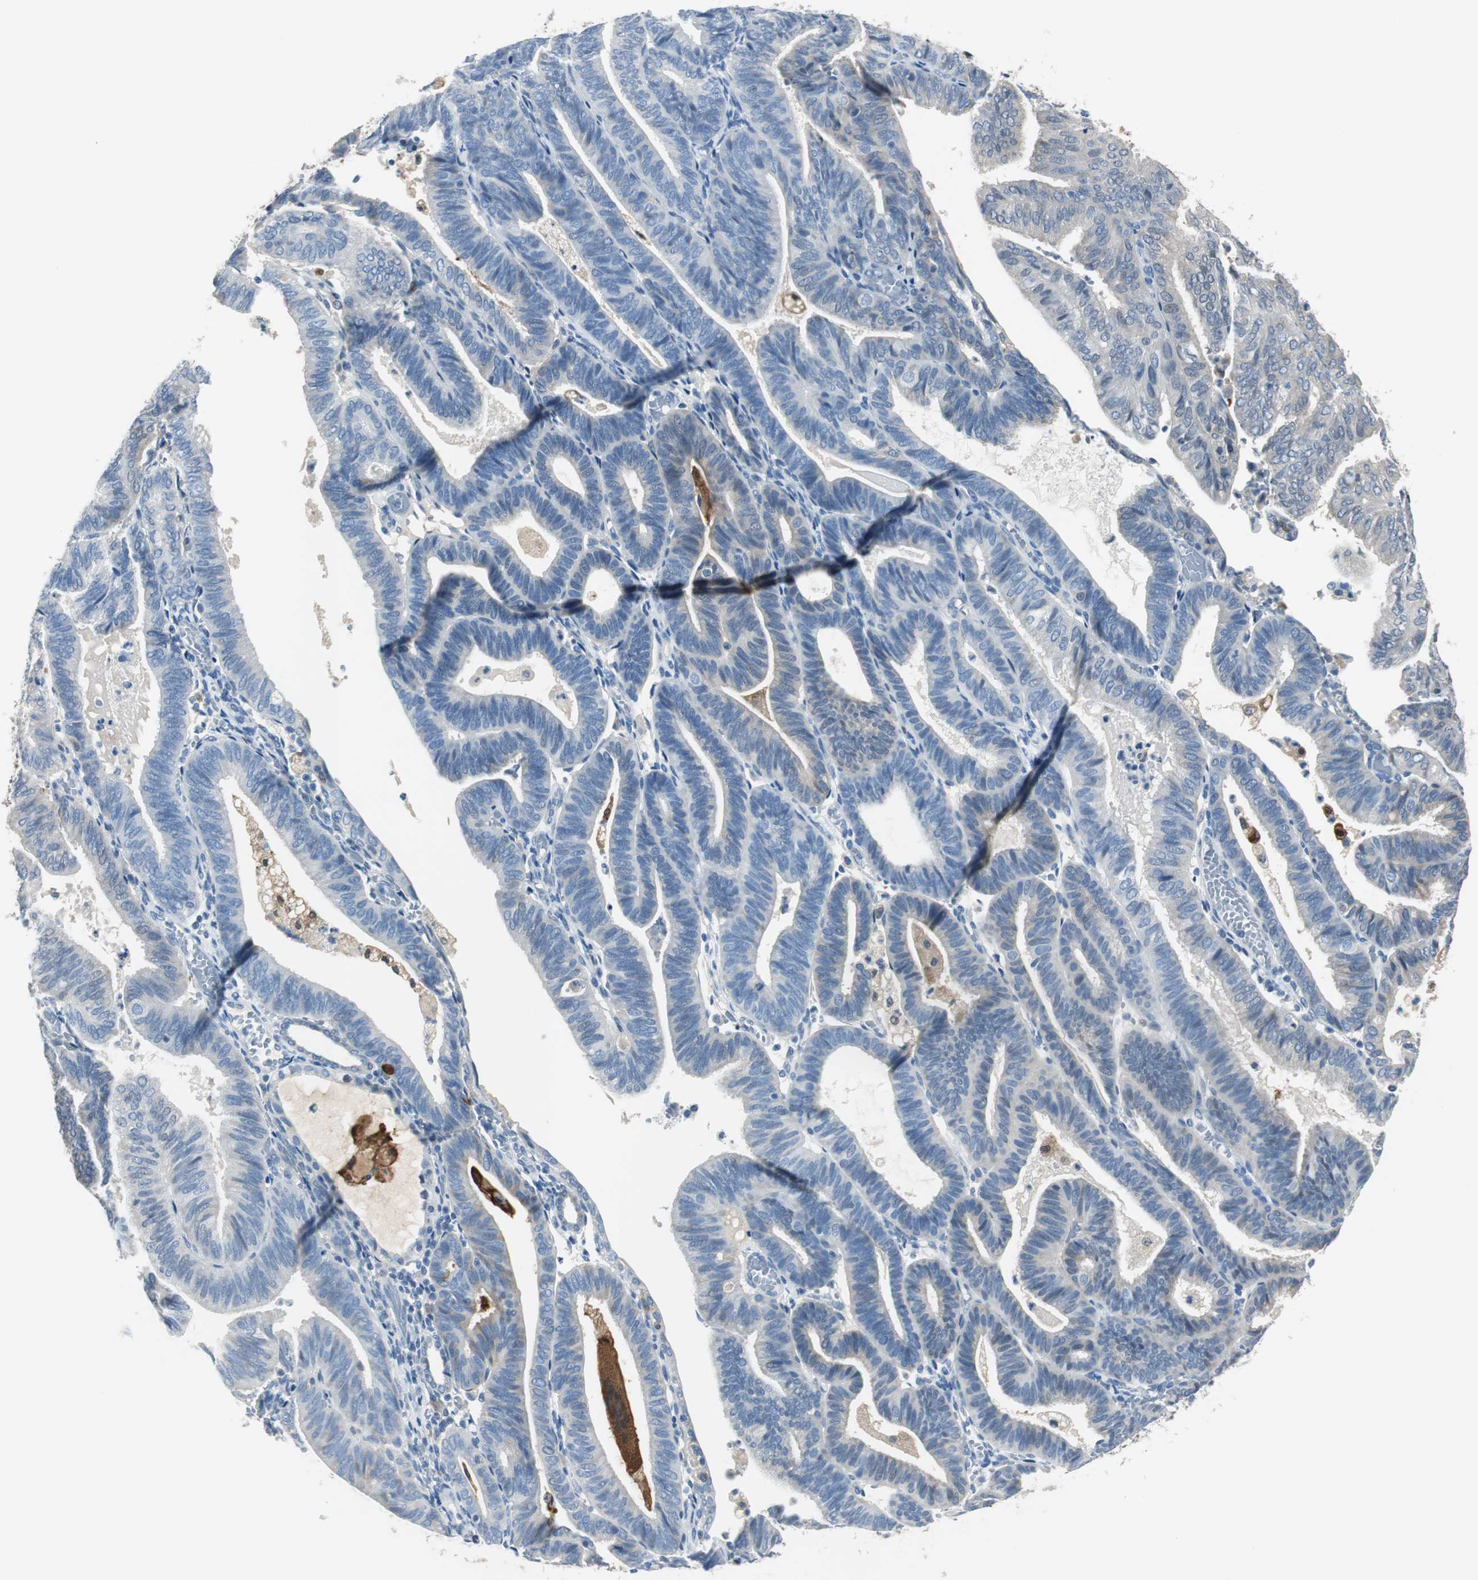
{"staining": {"intensity": "negative", "quantity": "none", "location": "none"}, "tissue": "endometrial cancer", "cell_type": "Tumor cells", "image_type": "cancer", "snomed": [{"axis": "morphology", "description": "Adenocarcinoma, NOS"}, {"axis": "topography", "description": "Uterus"}], "caption": "Immunohistochemistry (IHC) image of adenocarcinoma (endometrial) stained for a protein (brown), which reveals no staining in tumor cells. The staining is performed using DAB brown chromogen with nuclei counter-stained in using hematoxylin.", "gene": "FBP1", "patient": {"sex": "female", "age": 60}}